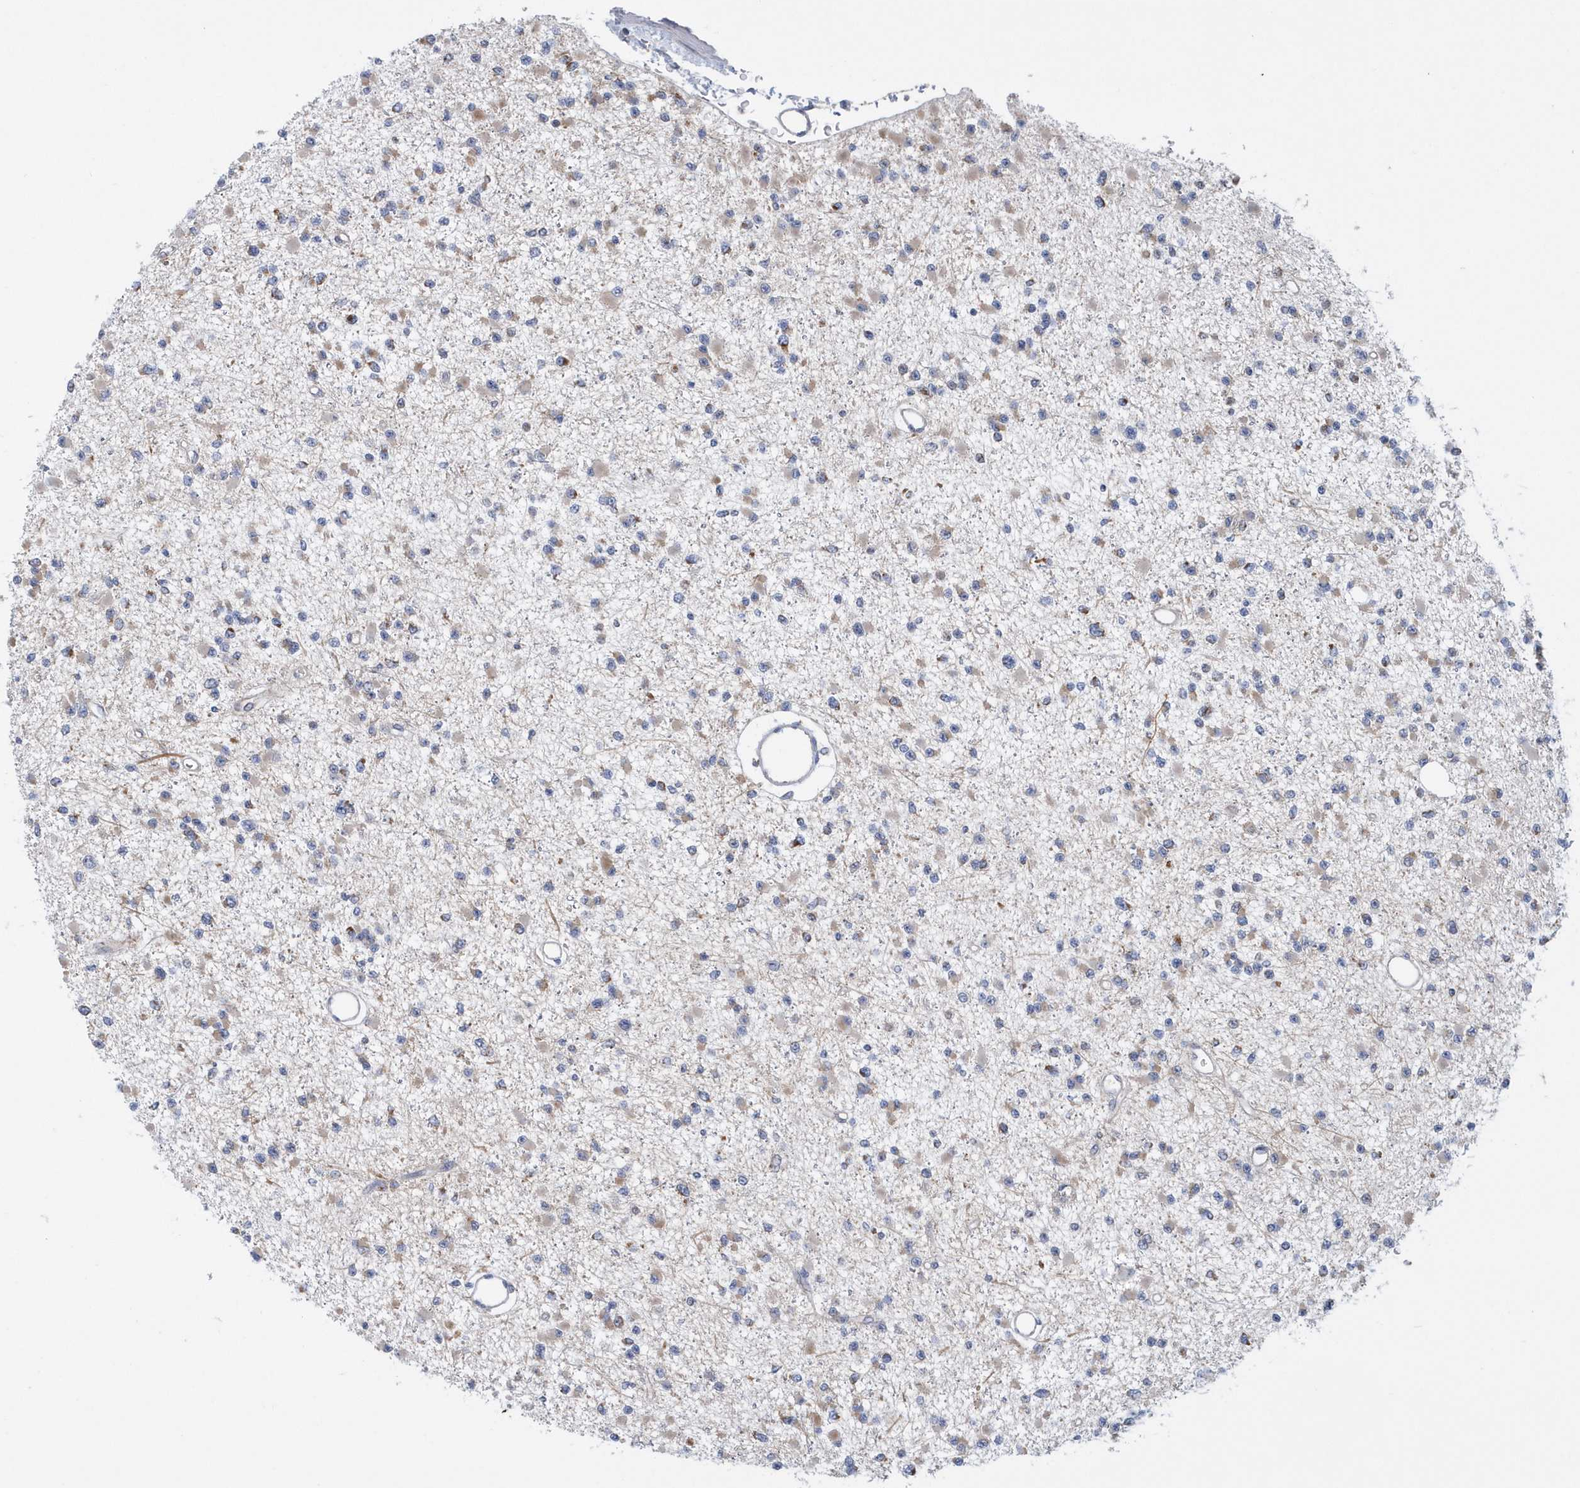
{"staining": {"intensity": "negative", "quantity": "none", "location": "none"}, "tissue": "glioma", "cell_type": "Tumor cells", "image_type": "cancer", "snomed": [{"axis": "morphology", "description": "Glioma, malignant, Low grade"}, {"axis": "topography", "description": "Brain"}], "caption": "Human glioma stained for a protein using immunohistochemistry displays no positivity in tumor cells.", "gene": "VWA5B2", "patient": {"sex": "female", "age": 22}}